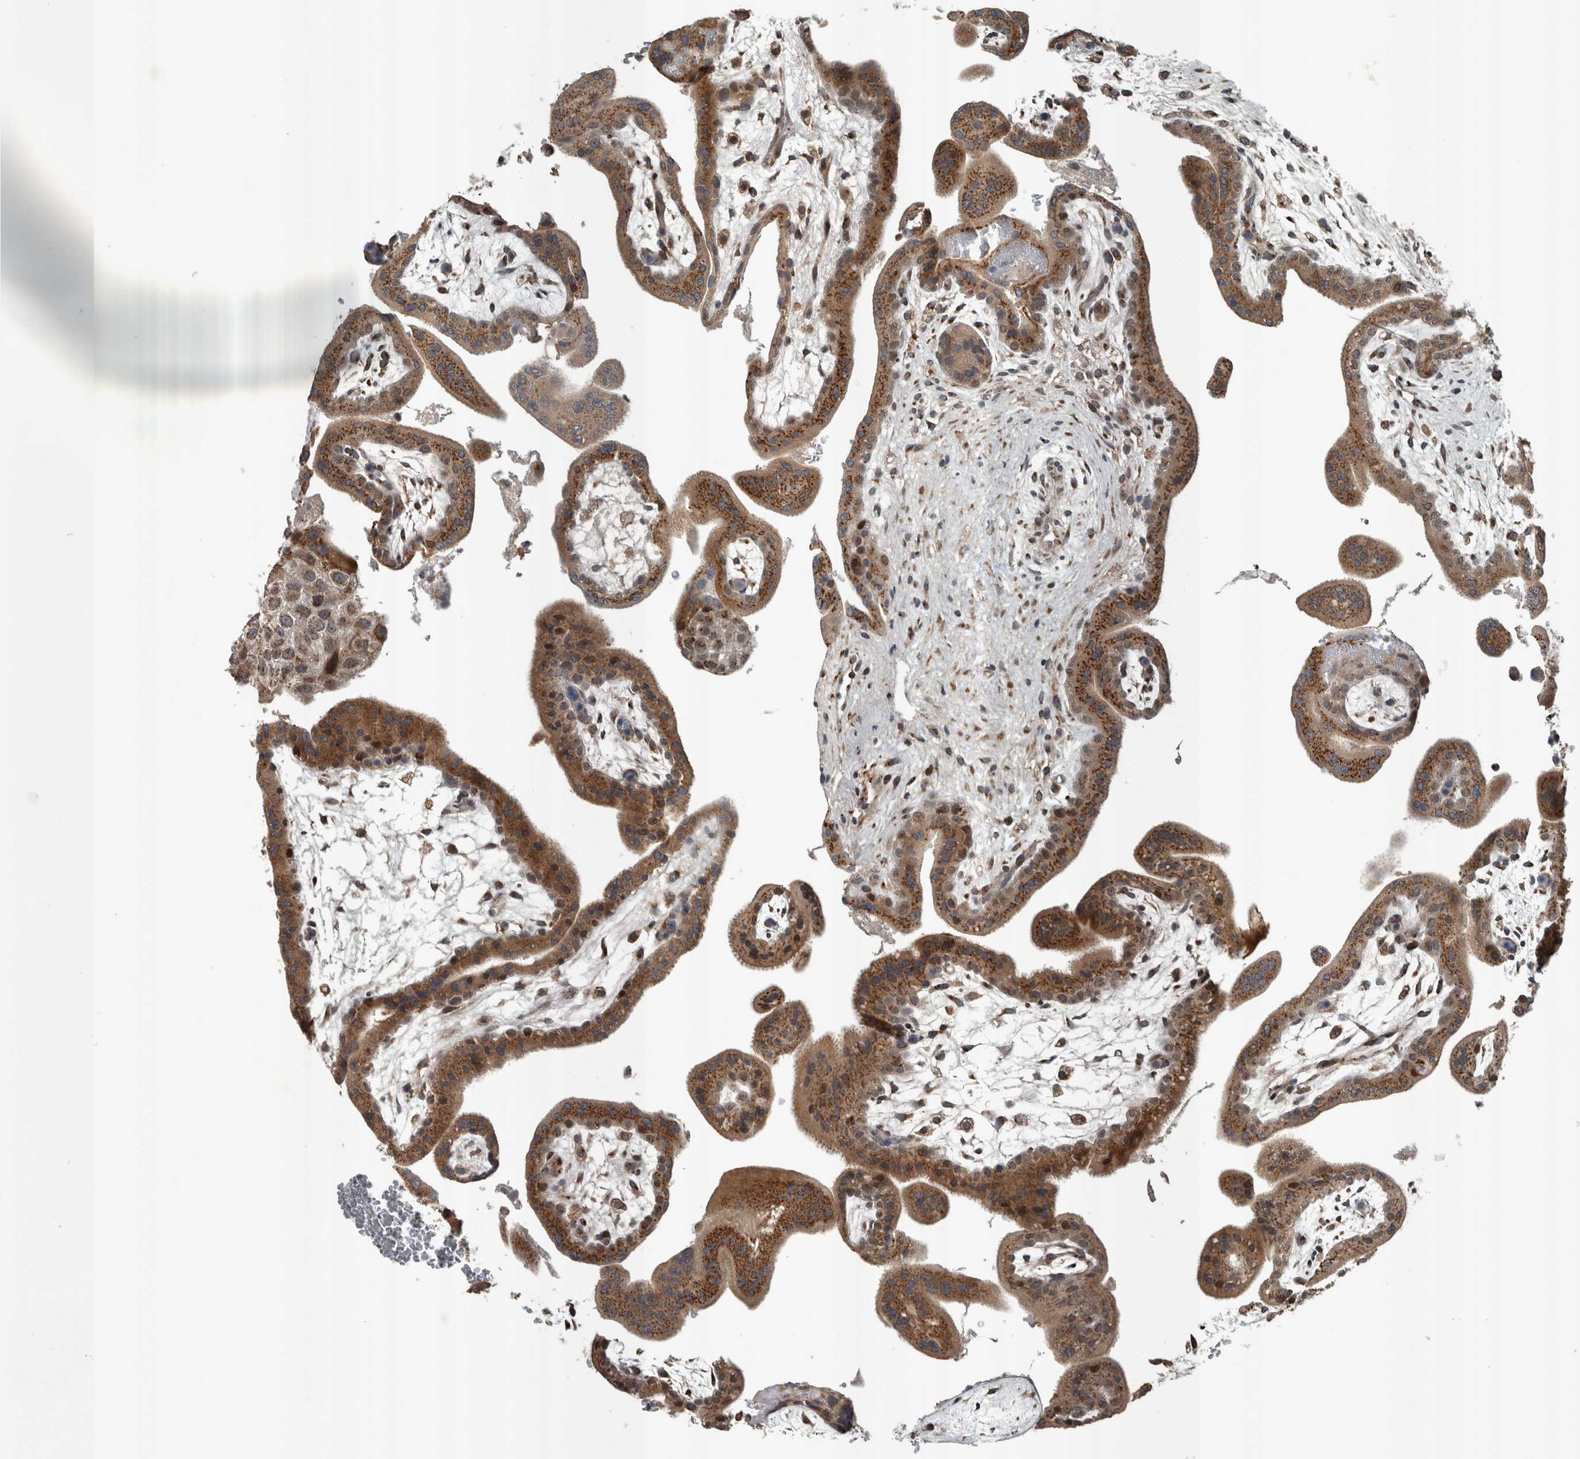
{"staining": {"intensity": "moderate", "quantity": ">75%", "location": "cytoplasmic/membranous"}, "tissue": "placenta", "cell_type": "Decidual cells", "image_type": "normal", "snomed": [{"axis": "morphology", "description": "Normal tissue, NOS"}, {"axis": "topography", "description": "Placenta"}], "caption": "Unremarkable placenta exhibits moderate cytoplasmic/membranous expression in about >75% of decidual cells, visualized by immunohistochemistry.", "gene": "ZNF345", "patient": {"sex": "female", "age": 35}}